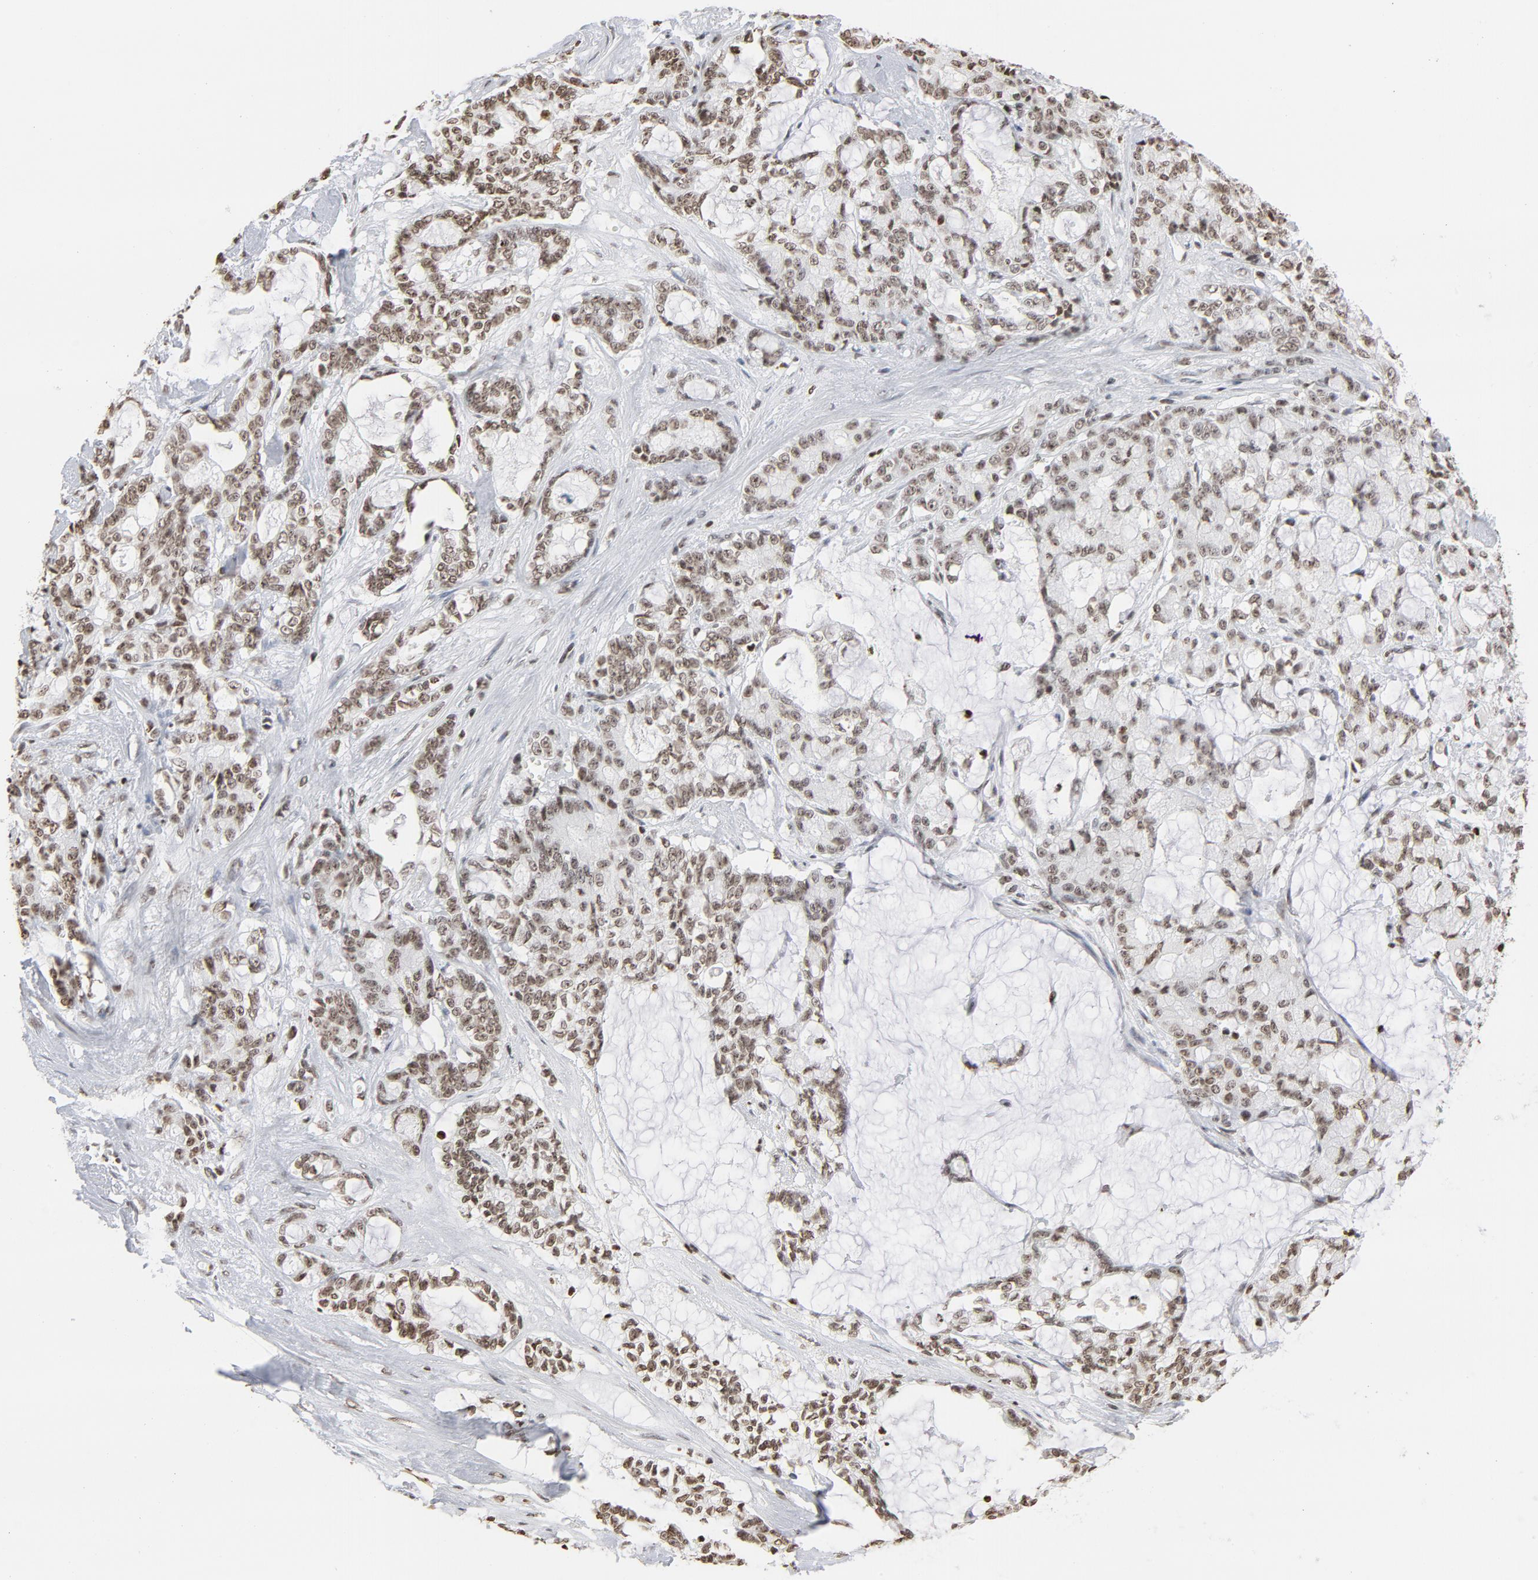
{"staining": {"intensity": "moderate", "quantity": ">75%", "location": "nuclear"}, "tissue": "pancreatic cancer", "cell_type": "Tumor cells", "image_type": "cancer", "snomed": [{"axis": "morphology", "description": "Adenocarcinoma, NOS"}, {"axis": "topography", "description": "Pancreas"}], "caption": "Pancreatic cancer stained with DAB (3,3'-diaminobenzidine) IHC shows medium levels of moderate nuclear staining in approximately >75% of tumor cells. (DAB (3,3'-diaminobenzidine) IHC with brightfield microscopy, high magnification).", "gene": "H2AC12", "patient": {"sex": "female", "age": 73}}